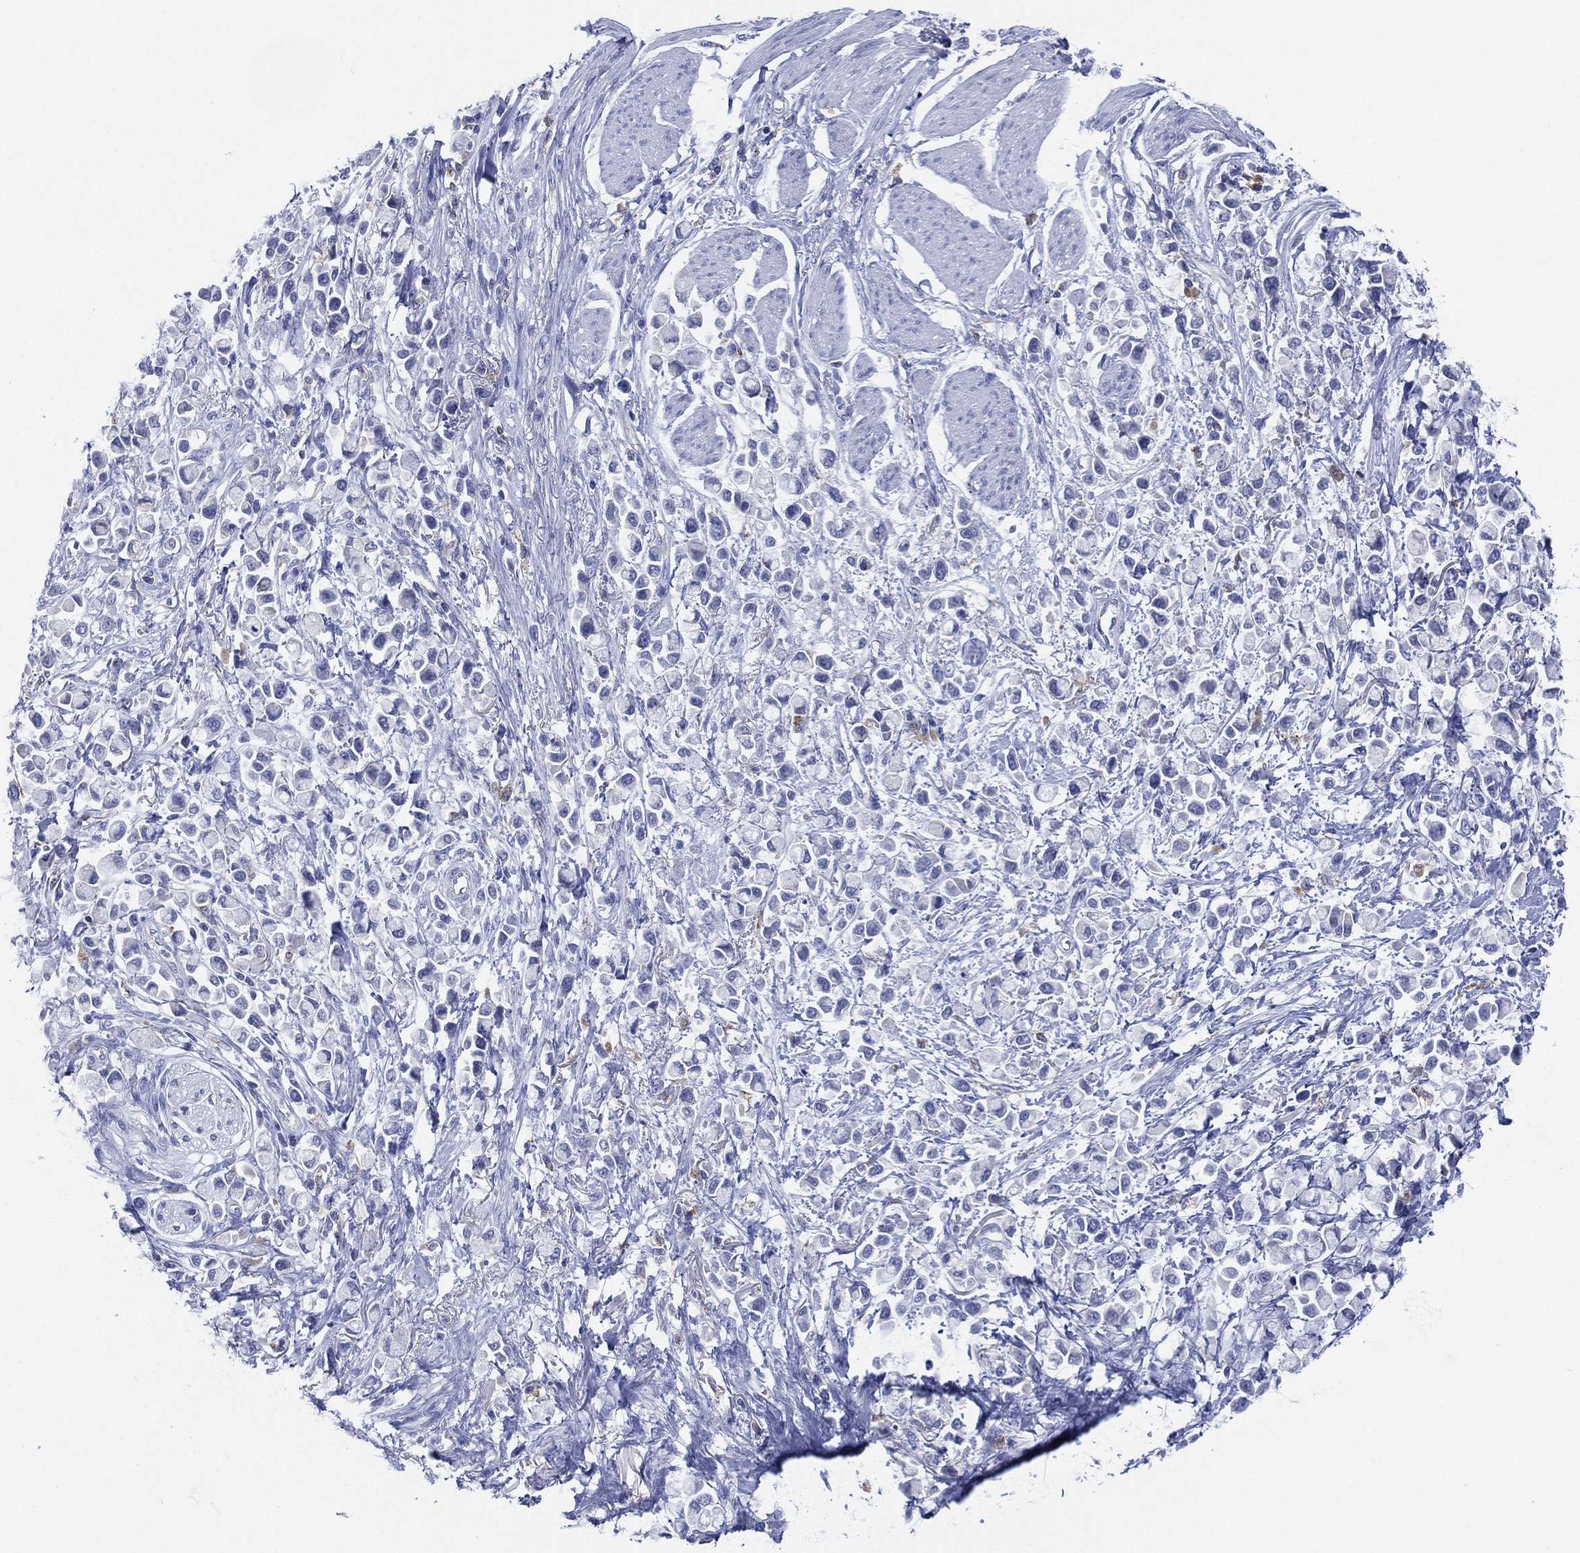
{"staining": {"intensity": "negative", "quantity": "none", "location": "none"}, "tissue": "stomach cancer", "cell_type": "Tumor cells", "image_type": "cancer", "snomed": [{"axis": "morphology", "description": "Adenocarcinoma, NOS"}, {"axis": "topography", "description": "Stomach"}], "caption": "High magnification brightfield microscopy of stomach cancer stained with DAB (brown) and counterstained with hematoxylin (blue): tumor cells show no significant staining. The staining is performed using DAB (3,3'-diaminobenzidine) brown chromogen with nuclei counter-stained in using hematoxylin.", "gene": "GALNS", "patient": {"sex": "female", "age": 81}}